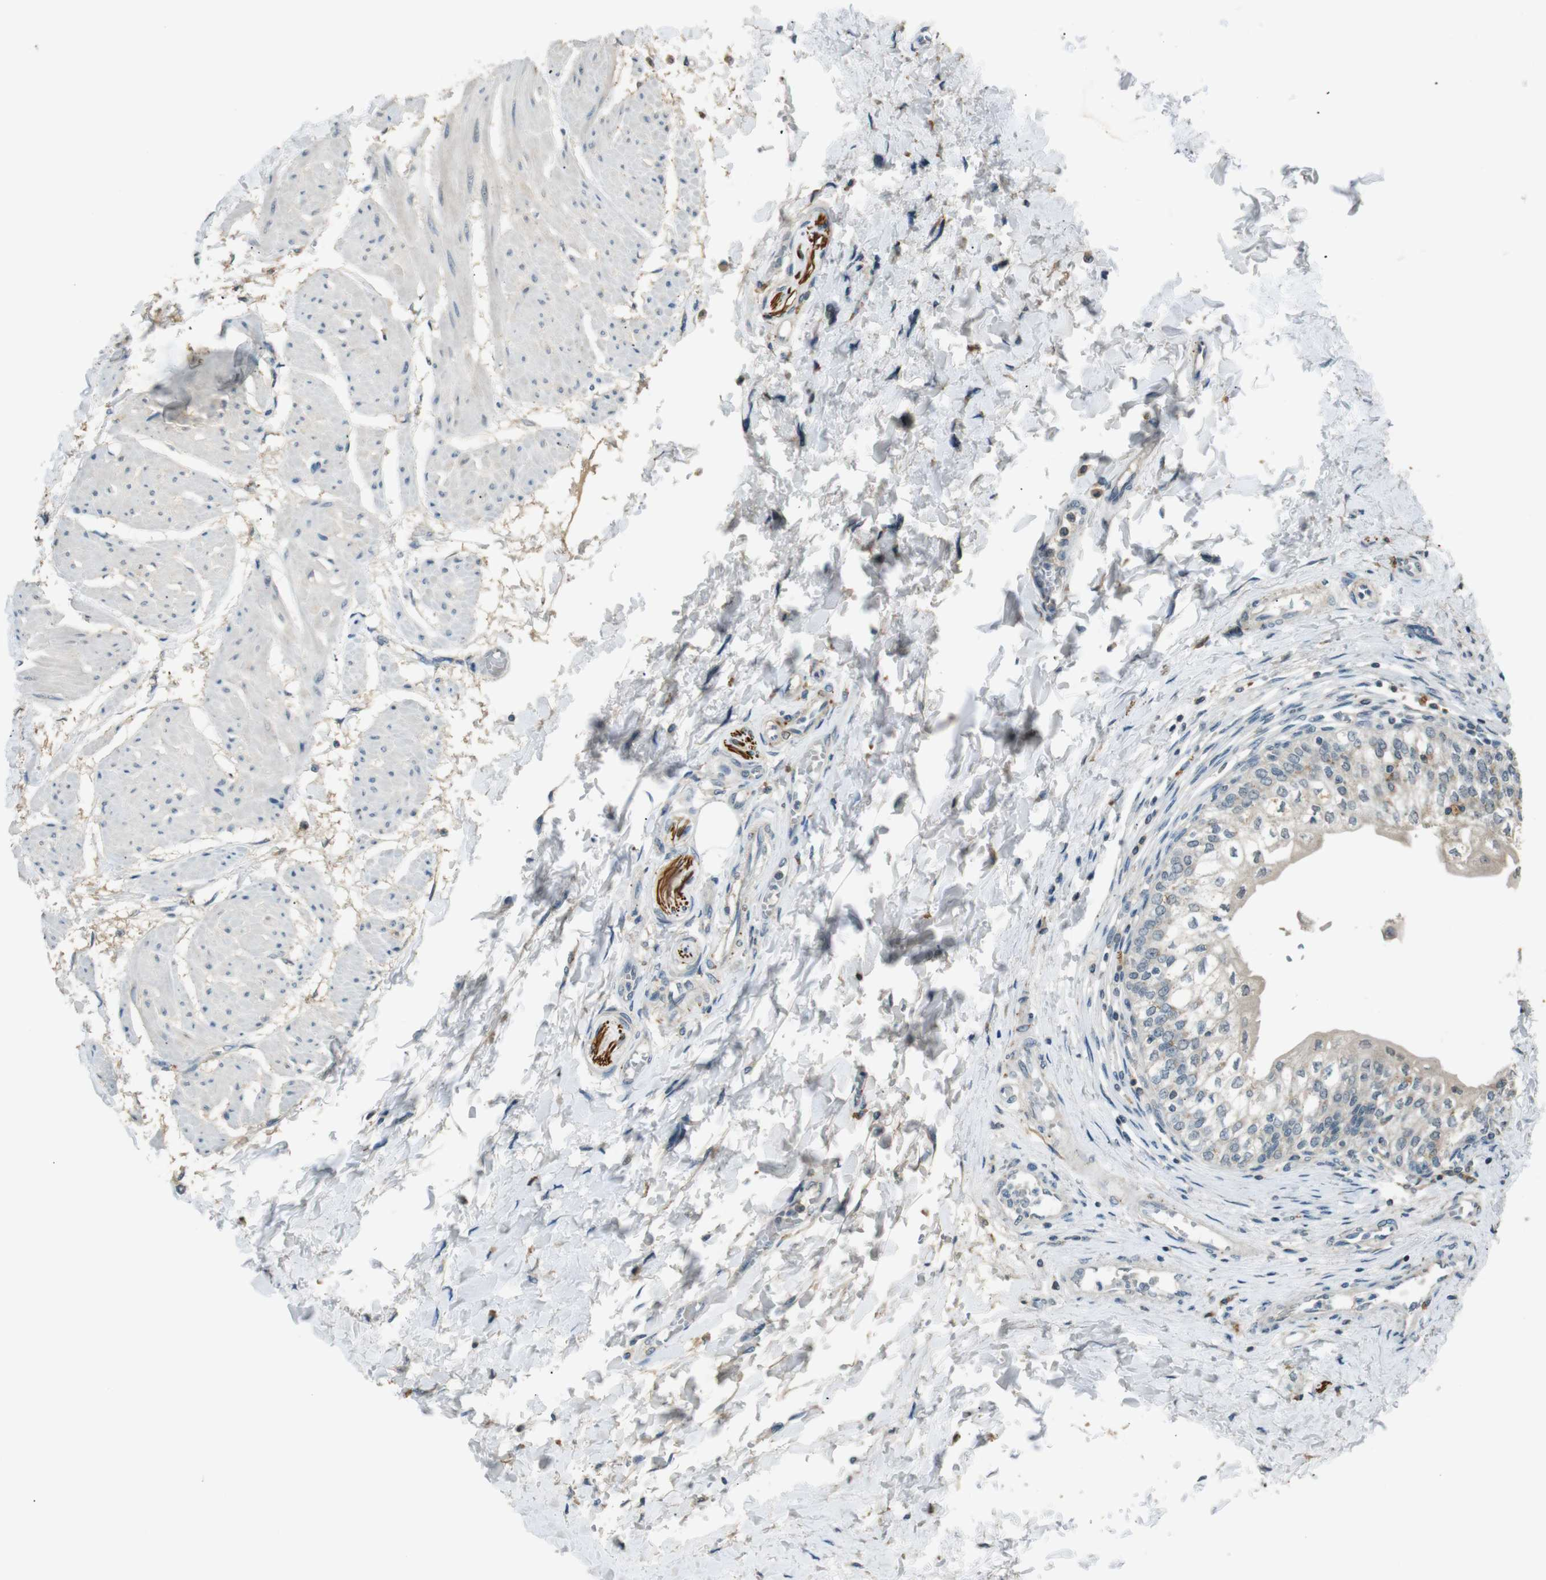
{"staining": {"intensity": "weak", "quantity": "<25%", "location": "cytoplasmic/membranous"}, "tissue": "urinary bladder", "cell_type": "Urothelial cells", "image_type": "normal", "snomed": [{"axis": "morphology", "description": "Normal tissue, NOS"}, {"axis": "topography", "description": "Urinary bladder"}], "caption": "IHC of normal human urinary bladder reveals no expression in urothelial cells.", "gene": "MAGI2", "patient": {"sex": "male", "age": 55}}